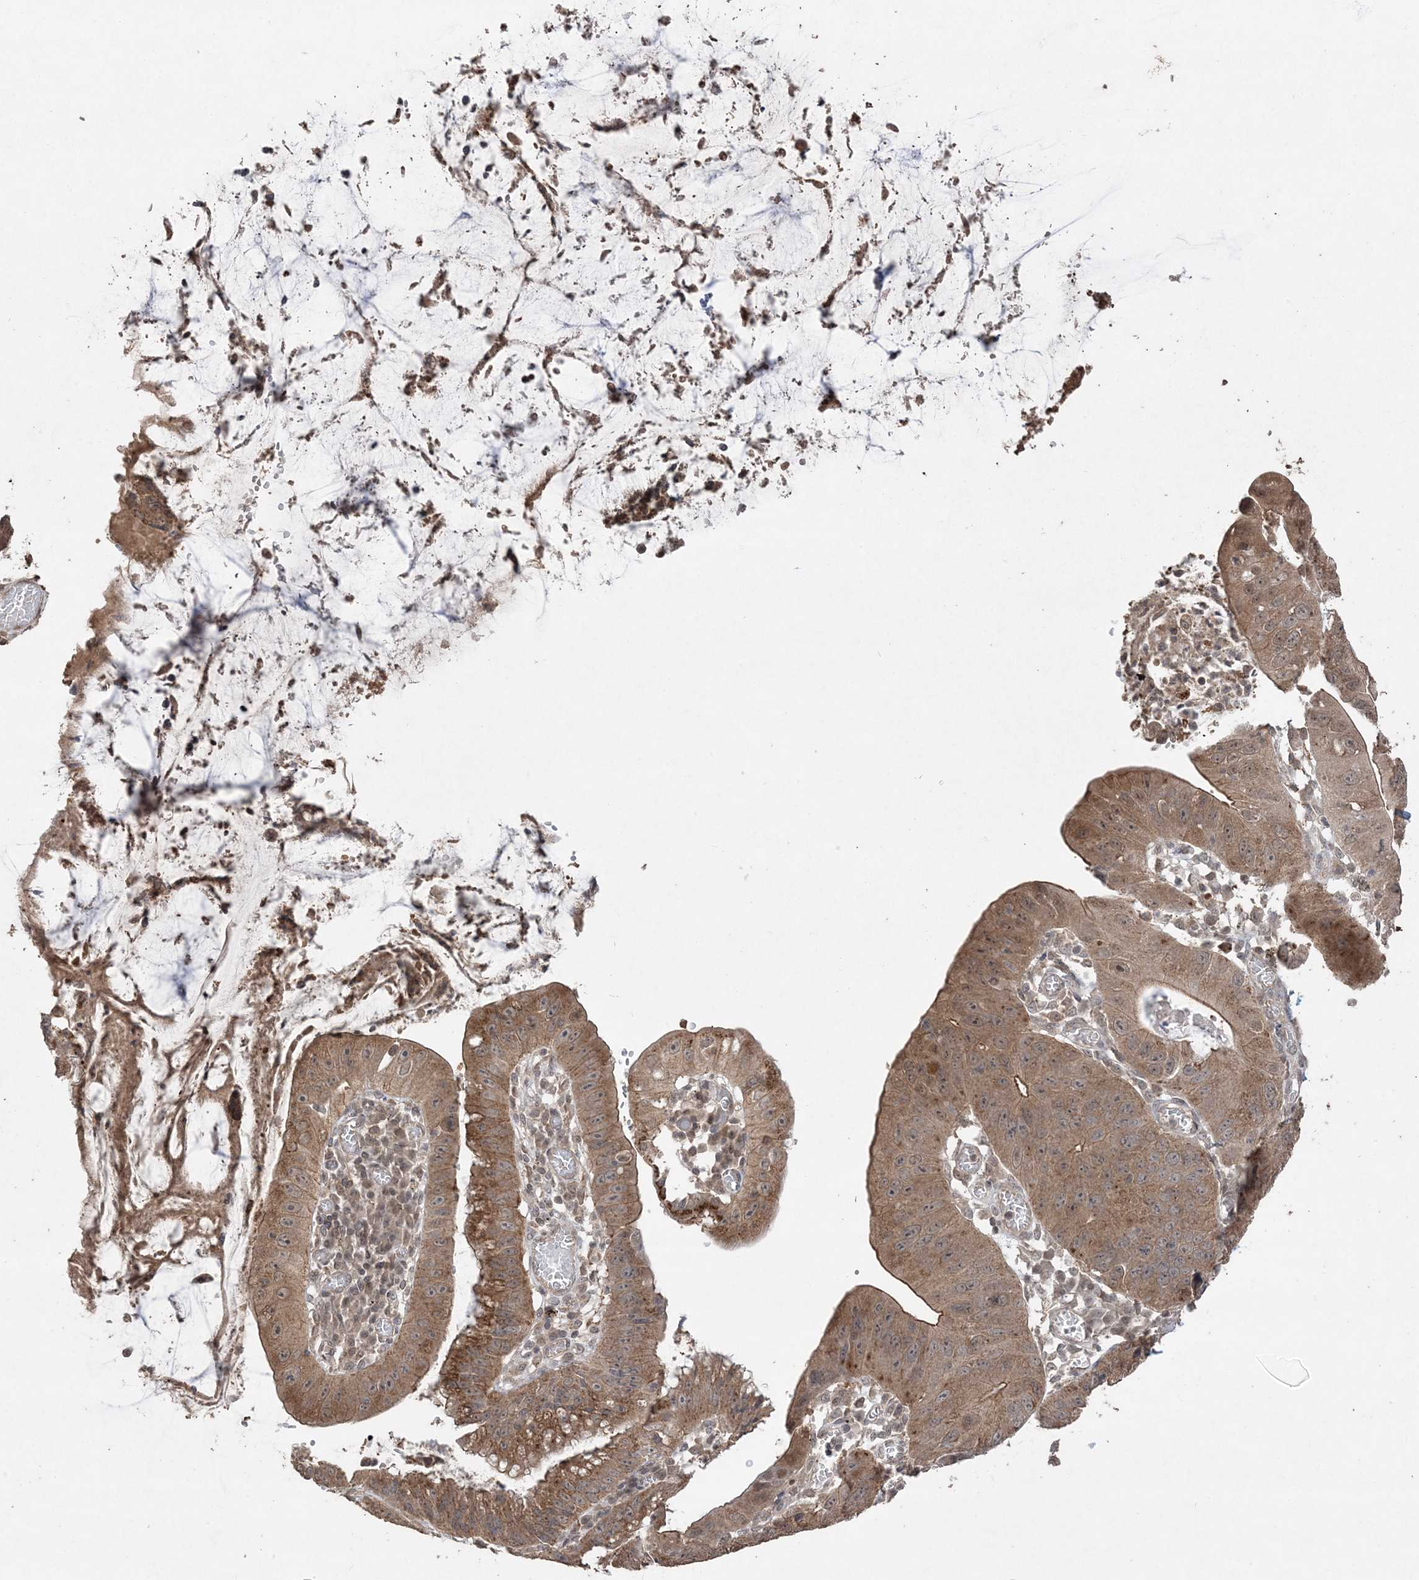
{"staining": {"intensity": "moderate", "quantity": ">75%", "location": "cytoplasmic/membranous,nuclear"}, "tissue": "stomach cancer", "cell_type": "Tumor cells", "image_type": "cancer", "snomed": [{"axis": "morphology", "description": "Adenocarcinoma, NOS"}, {"axis": "topography", "description": "Stomach"}], "caption": "There is medium levels of moderate cytoplasmic/membranous and nuclear staining in tumor cells of stomach cancer, as demonstrated by immunohistochemical staining (brown color).", "gene": "EHHADH", "patient": {"sex": "male", "age": 59}}